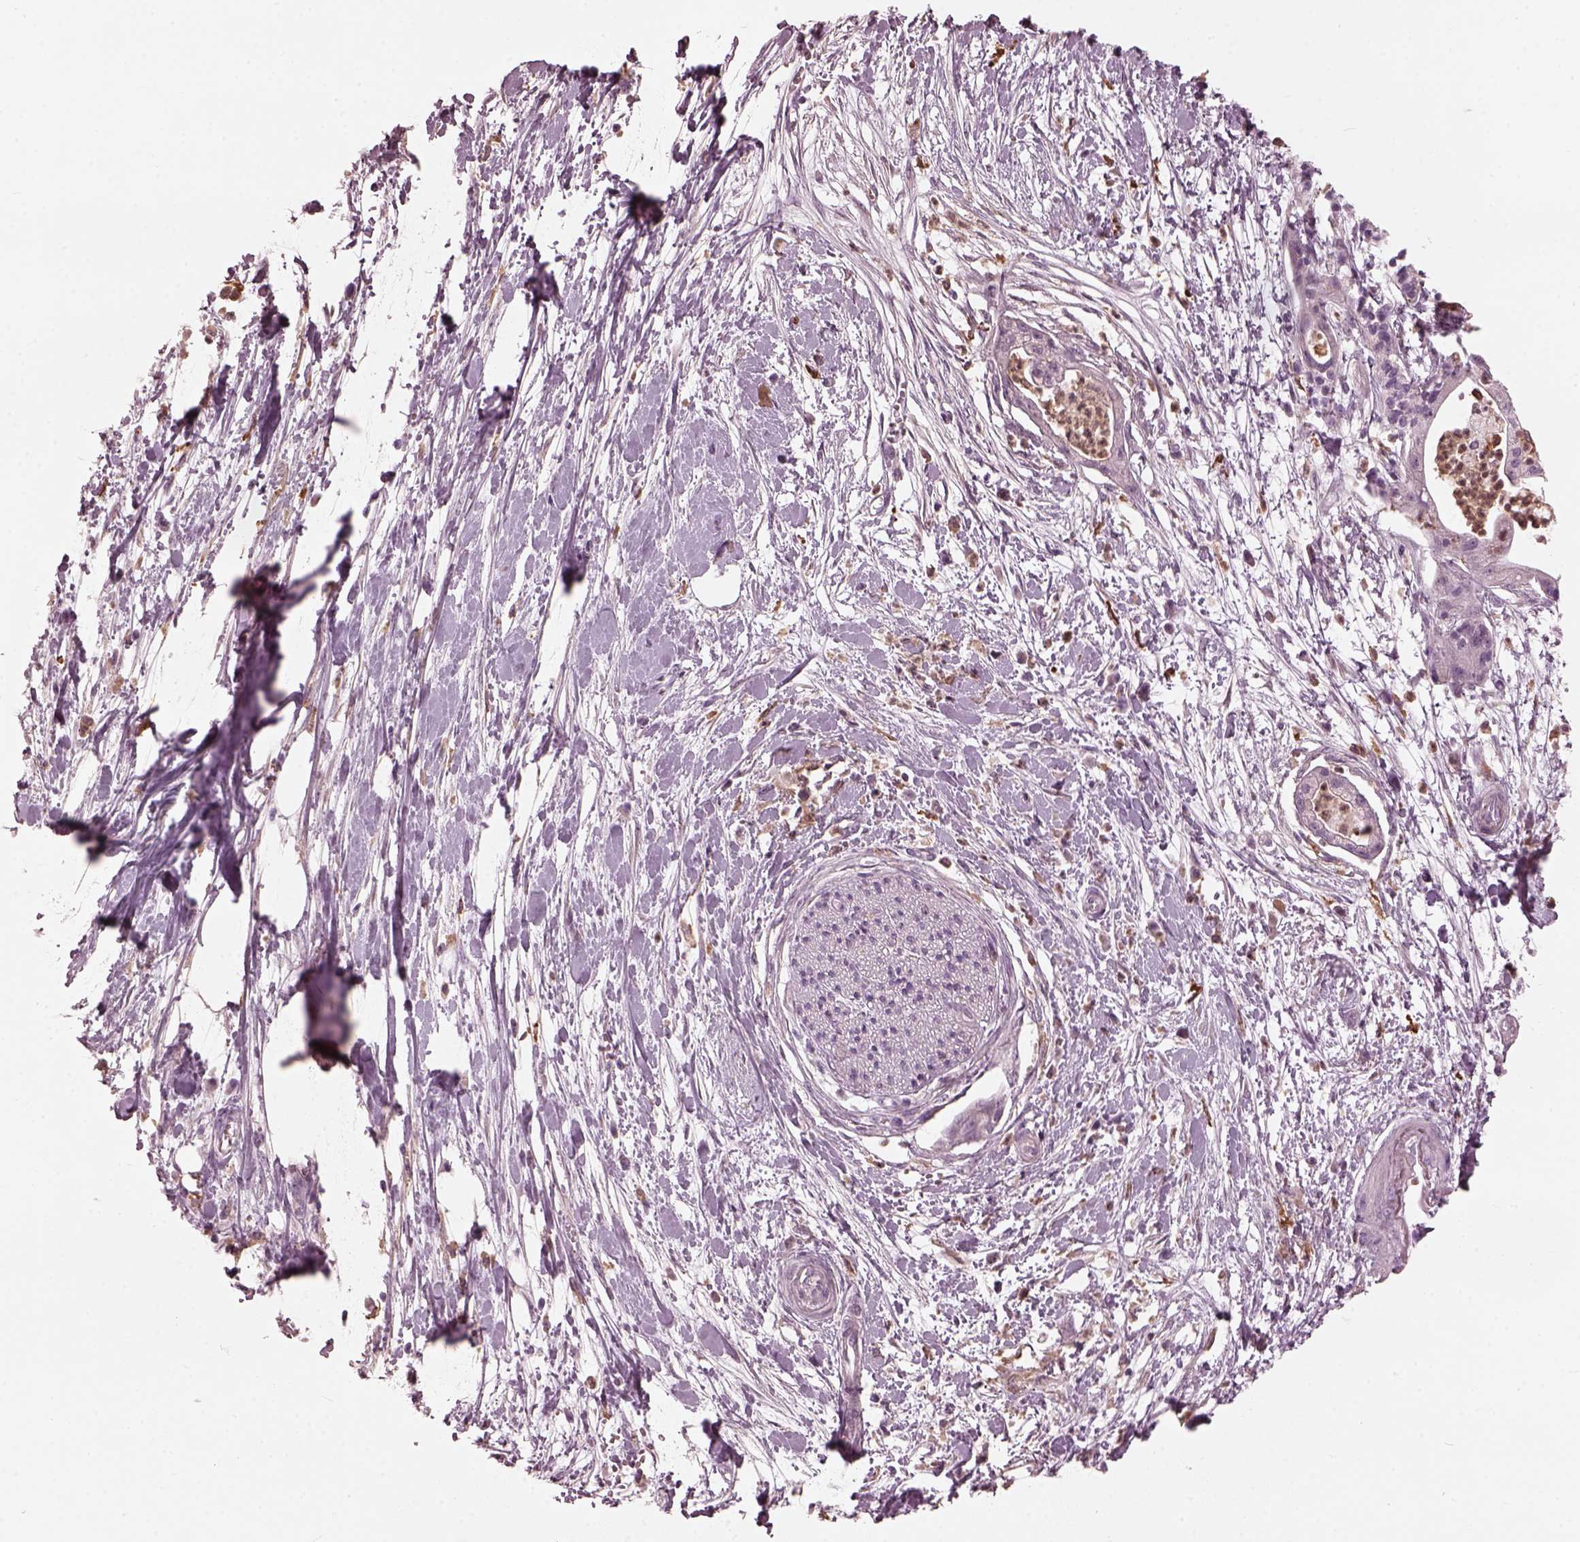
{"staining": {"intensity": "negative", "quantity": "none", "location": "none"}, "tissue": "pancreatic cancer", "cell_type": "Tumor cells", "image_type": "cancer", "snomed": [{"axis": "morphology", "description": "Normal tissue, NOS"}, {"axis": "morphology", "description": "Adenocarcinoma, NOS"}, {"axis": "topography", "description": "Lymph node"}, {"axis": "topography", "description": "Pancreas"}], "caption": "Immunohistochemistry of human pancreatic cancer shows no positivity in tumor cells. (DAB immunohistochemistry visualized using brightfield microscopy, high magnification).", "gene": "PSTPIP2", "patient": {"sex": "female", "age": 58}}